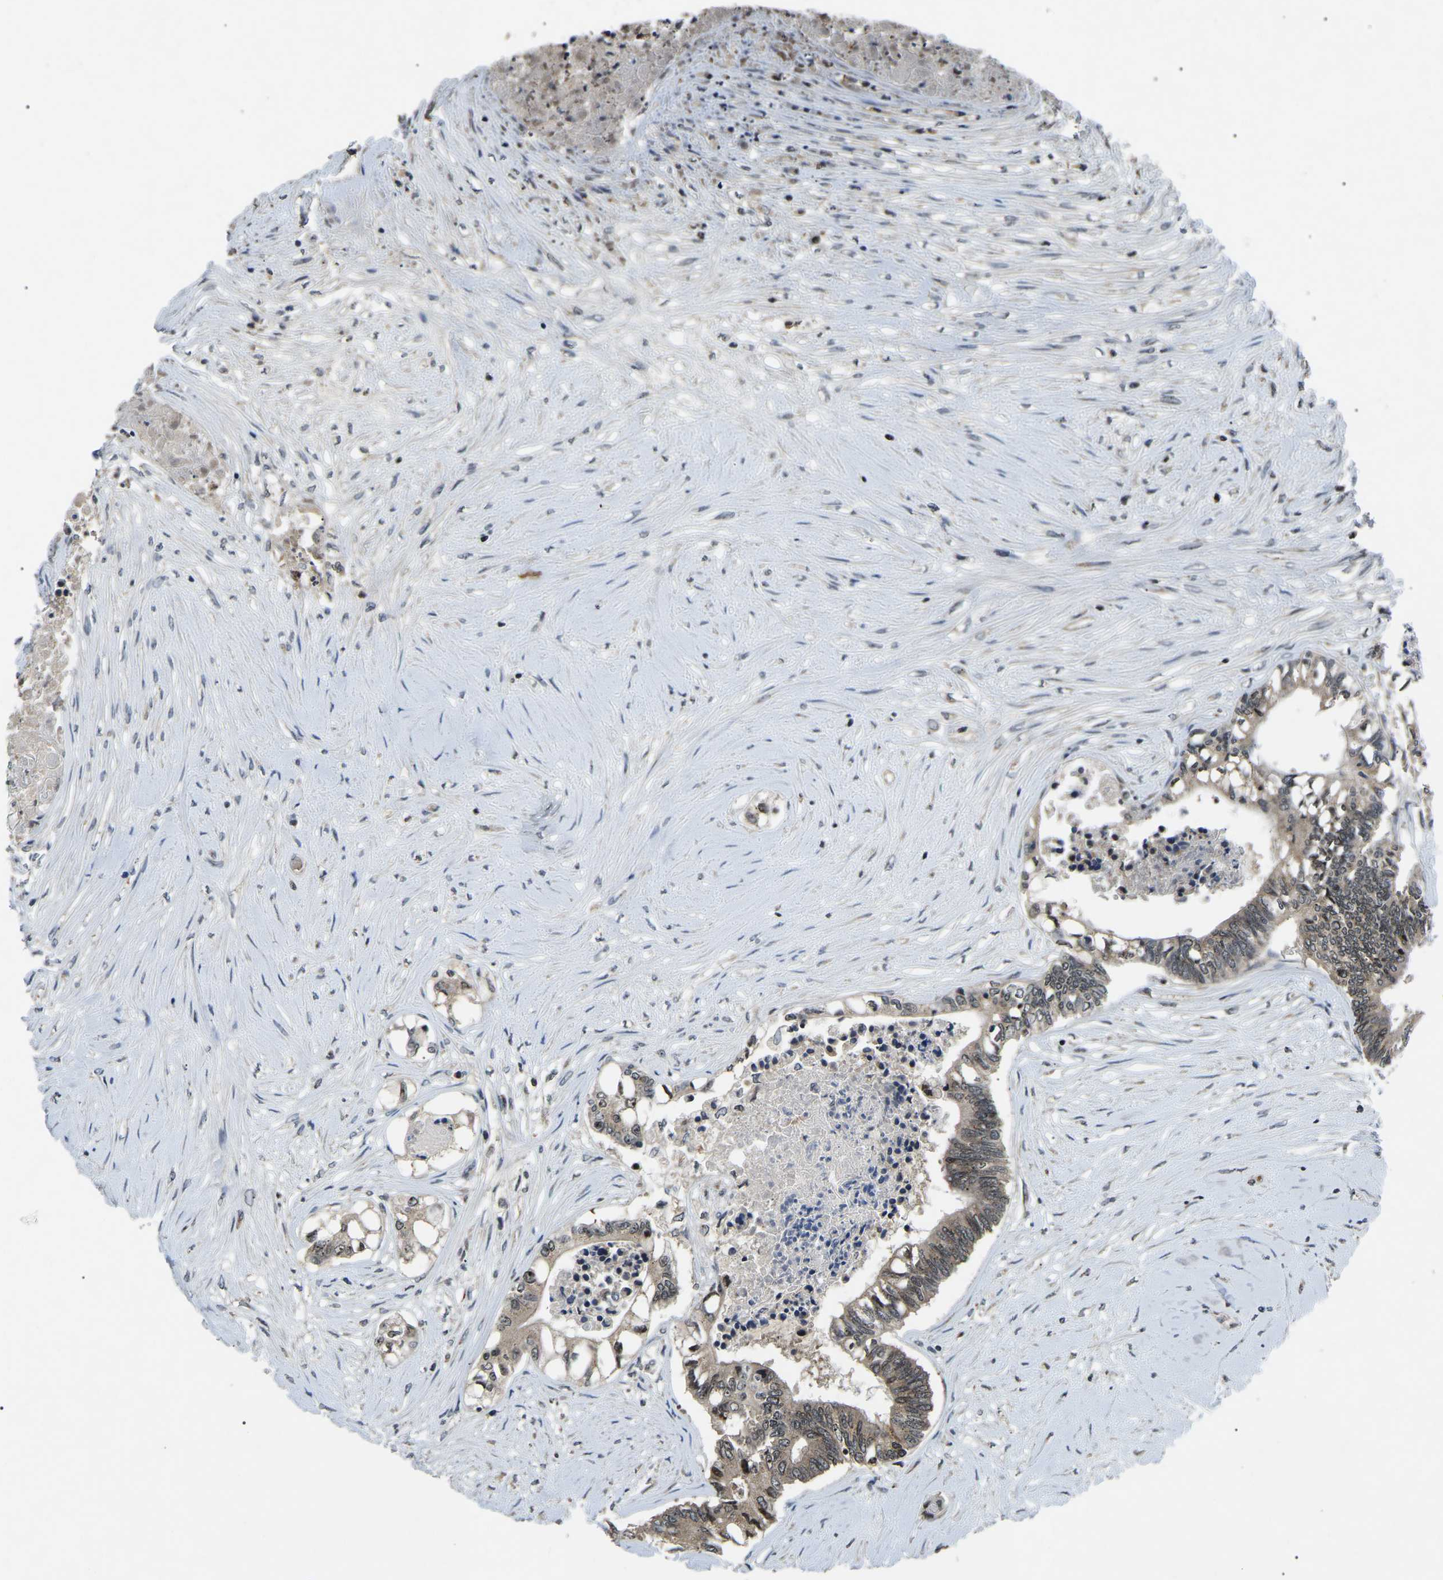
{"staining": {"intensity": "weak", "quantity": "25%-75%", "location": "cytoplasmic/membranous,nuclear"}, "tissue": "colorectal cancer", "cell_type": "Tumor cells", "image_type": "cancer", "snomed": [{"axis": "morphology", "description": "Adenocarcinoma, NOS"}, {"axis": "topography", "description": "Rectum"}], "caption": "IHC (DAB) staining of colorectal cancer reveals weak cytoplasmic/membranous and nuclear protein staining in about 25%-75% of tumor cells.", "gene": "RBM28", "patient": {"sex": "male", "age": 63}}